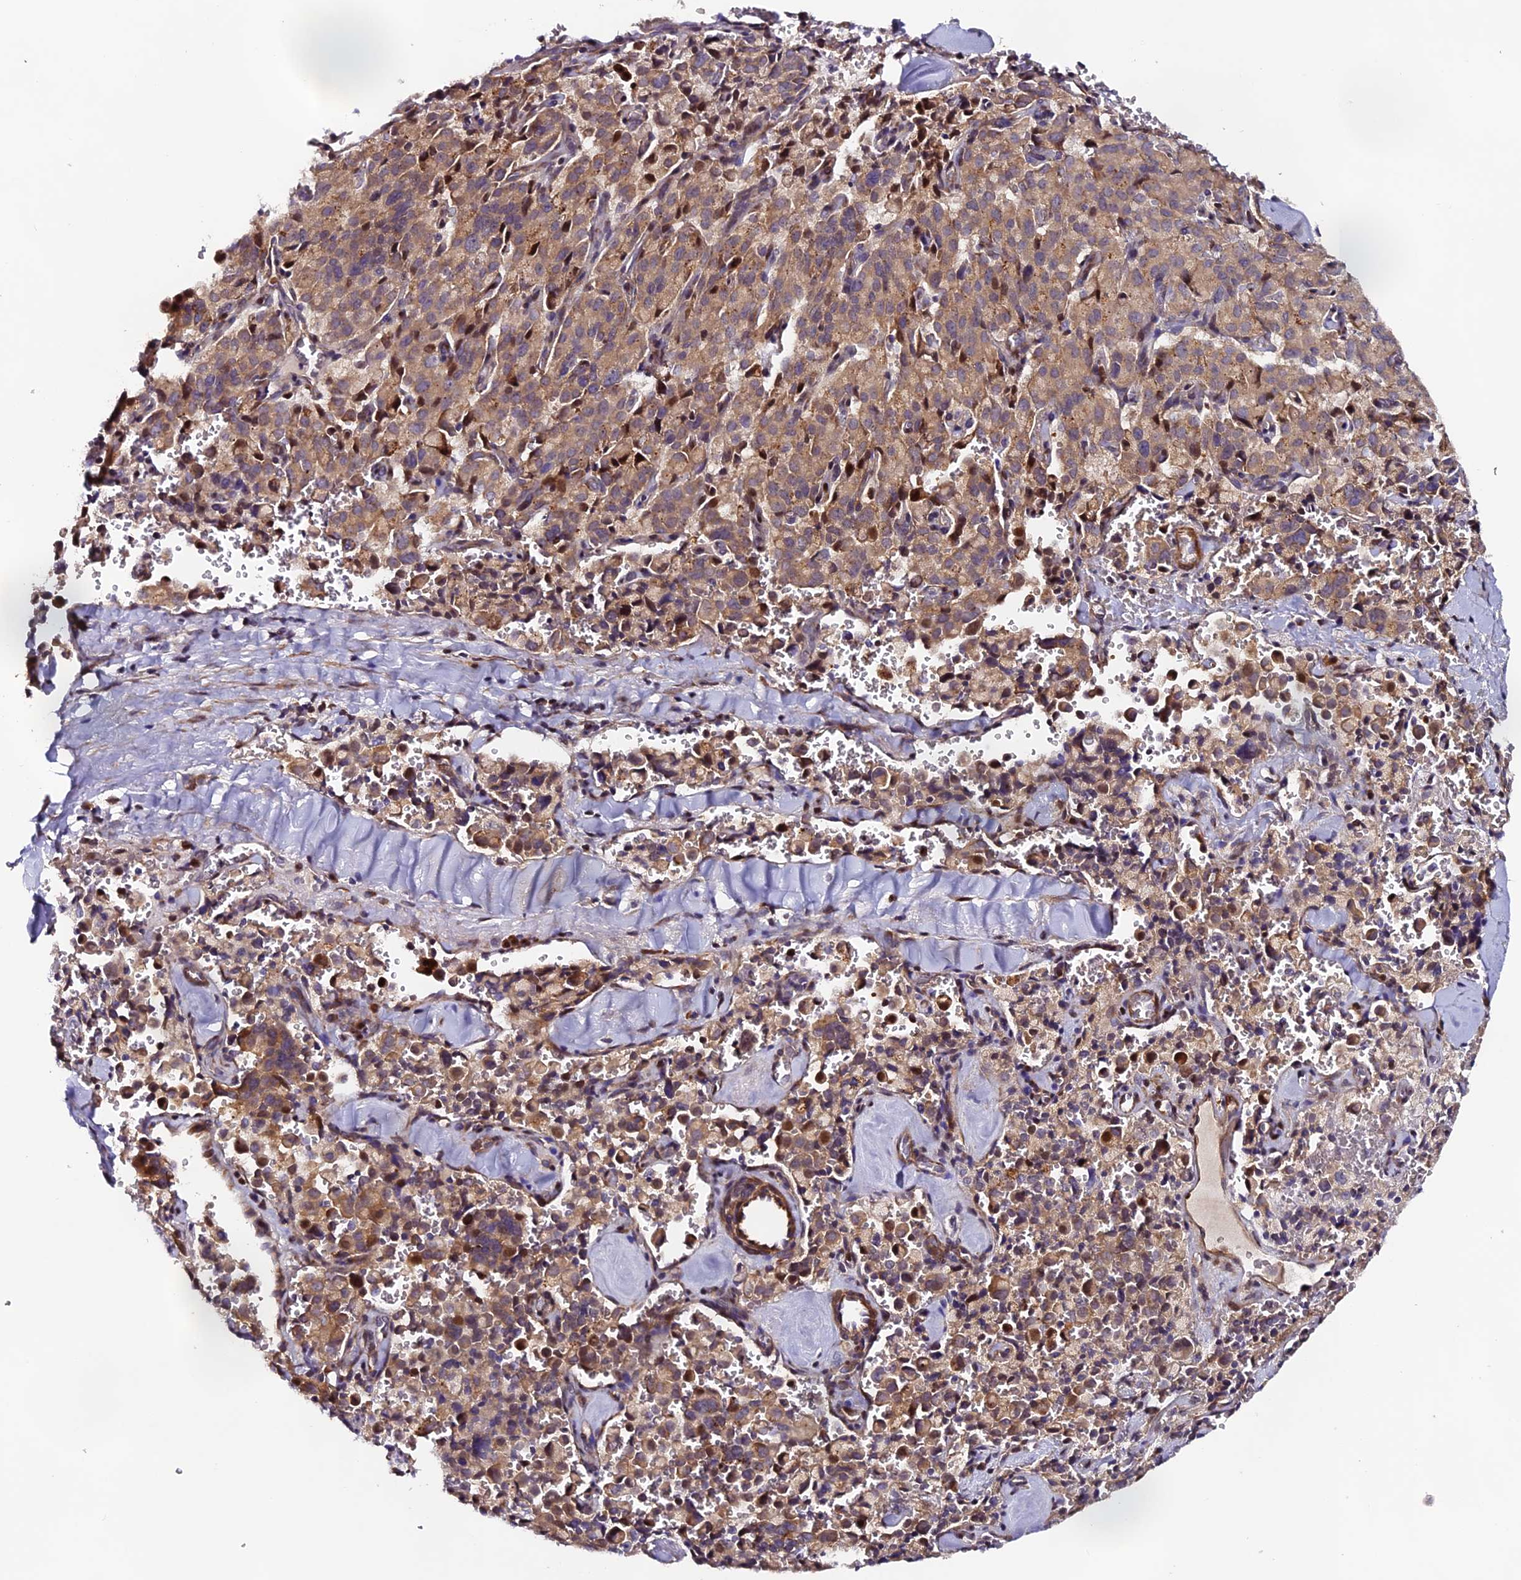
{"staining": {"intensity": "moderate", "quantity": ">75%", "location": "cytoplasmic/membranous,nuclear"}, "tissue": "pancreatic cancer", "cell_type": "Tumor cells", "image_type": "cancer", "snomed": [{"axis": "morphology", "description": "Adenocarcinoma, NOS"}, {"axis": "topography", "description": "Pancreas"}], "caption": "Tumor cells show medium levels of moderate cytoplasmic/membranous and nuclear positivity in approximately >75% of cells in pancreatic adenocarcinoma.", "gene": "RAB28", "patient": {"sex": "male", "age": 65}}